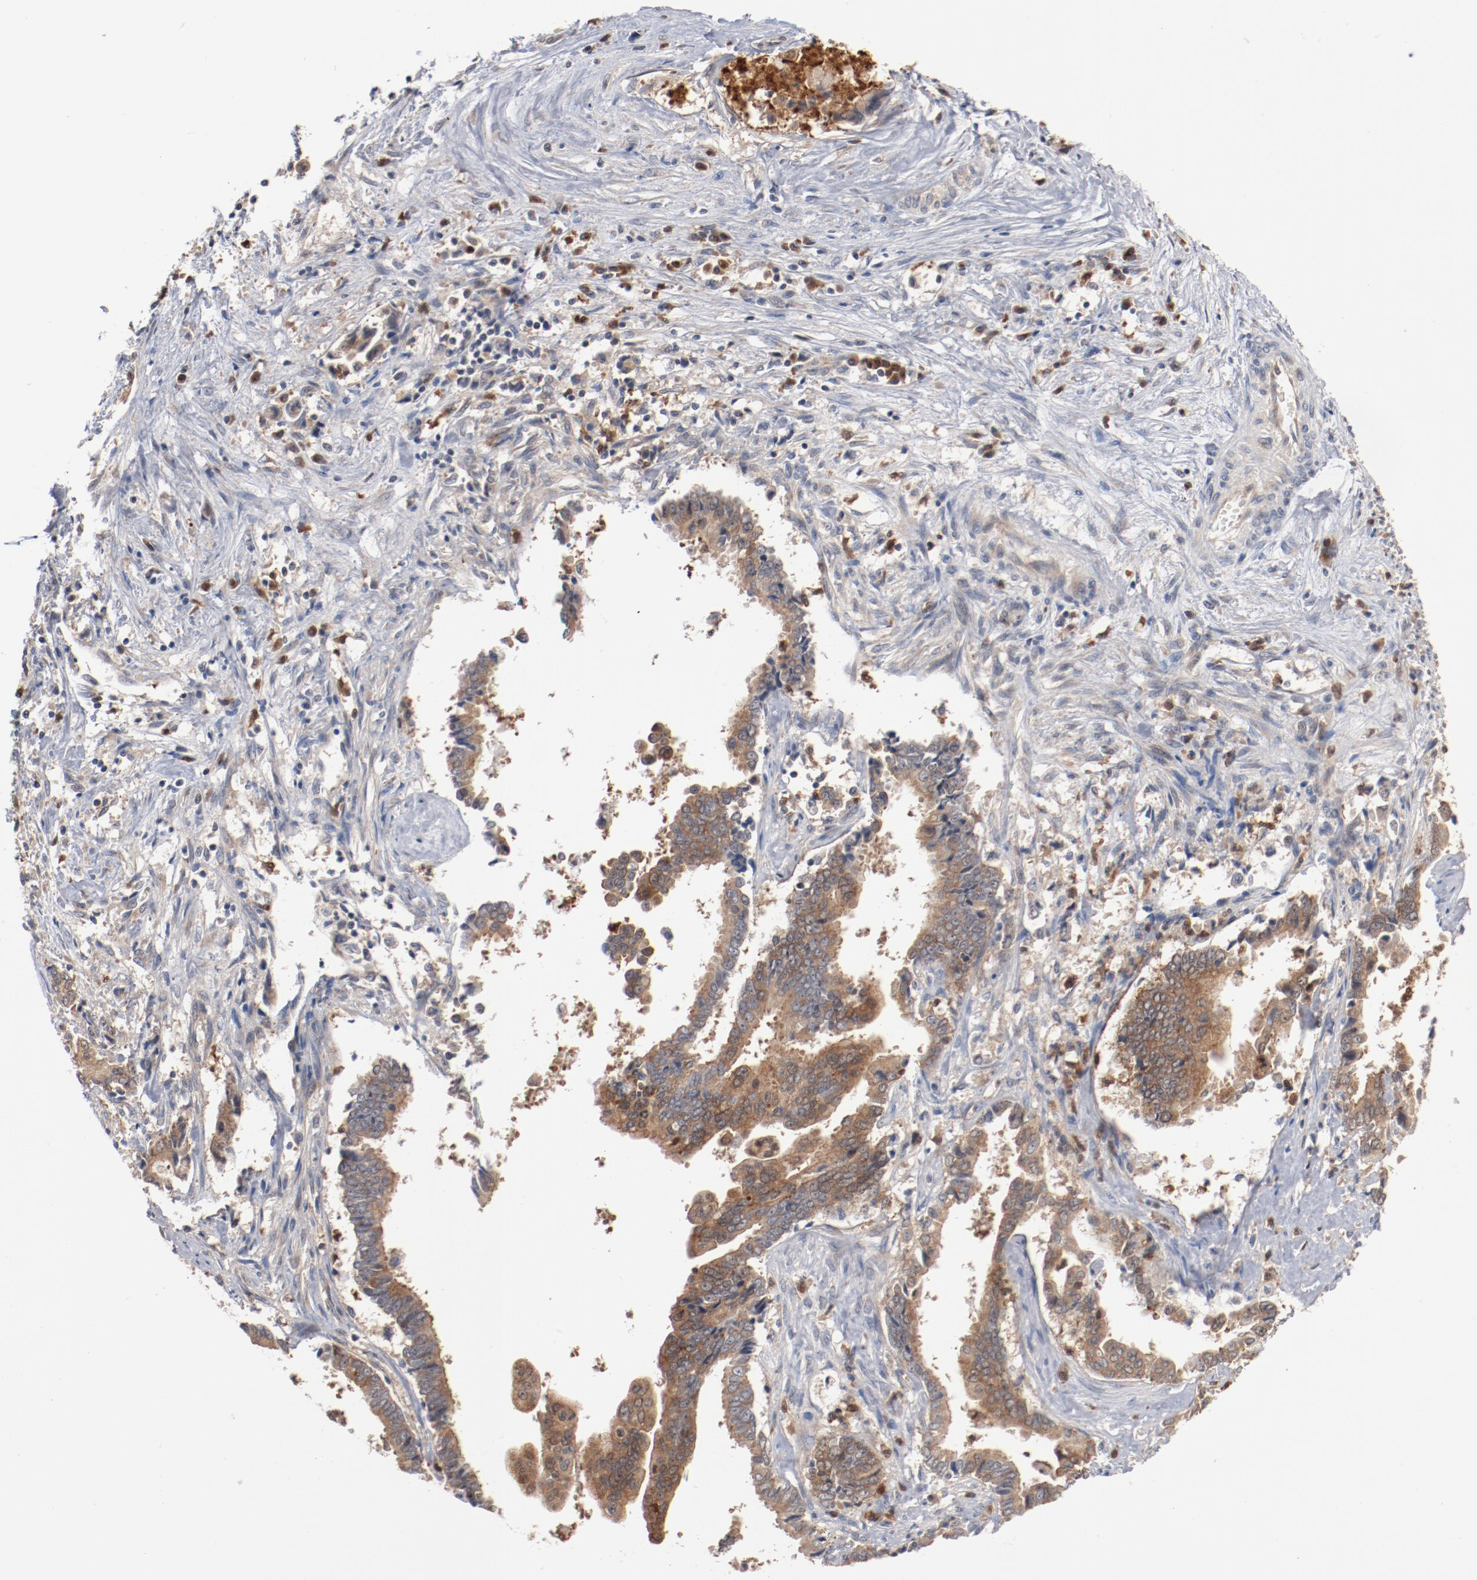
{"staining": {"intensity": "moderate", "quantity": ">75%", "location": "cytoplasmic/membranous"}, "tissue": "liver cancer", "cell_type": "Tumor cells", "image_type": "cancer", "snomed": [{"axis": "morphology", "description": "Cholangiocarcinoma"}, {"axis": "topography", "description": "Liver"}], "caption": "Cholangiocarcinoma (liver) stained with a brown dye exhibits moderate cytoplasmic/membranous positive positivity in about >75% of tumor cells.", "gene": "RNASE11", "patient": {"sex": "male", "age": 57}}